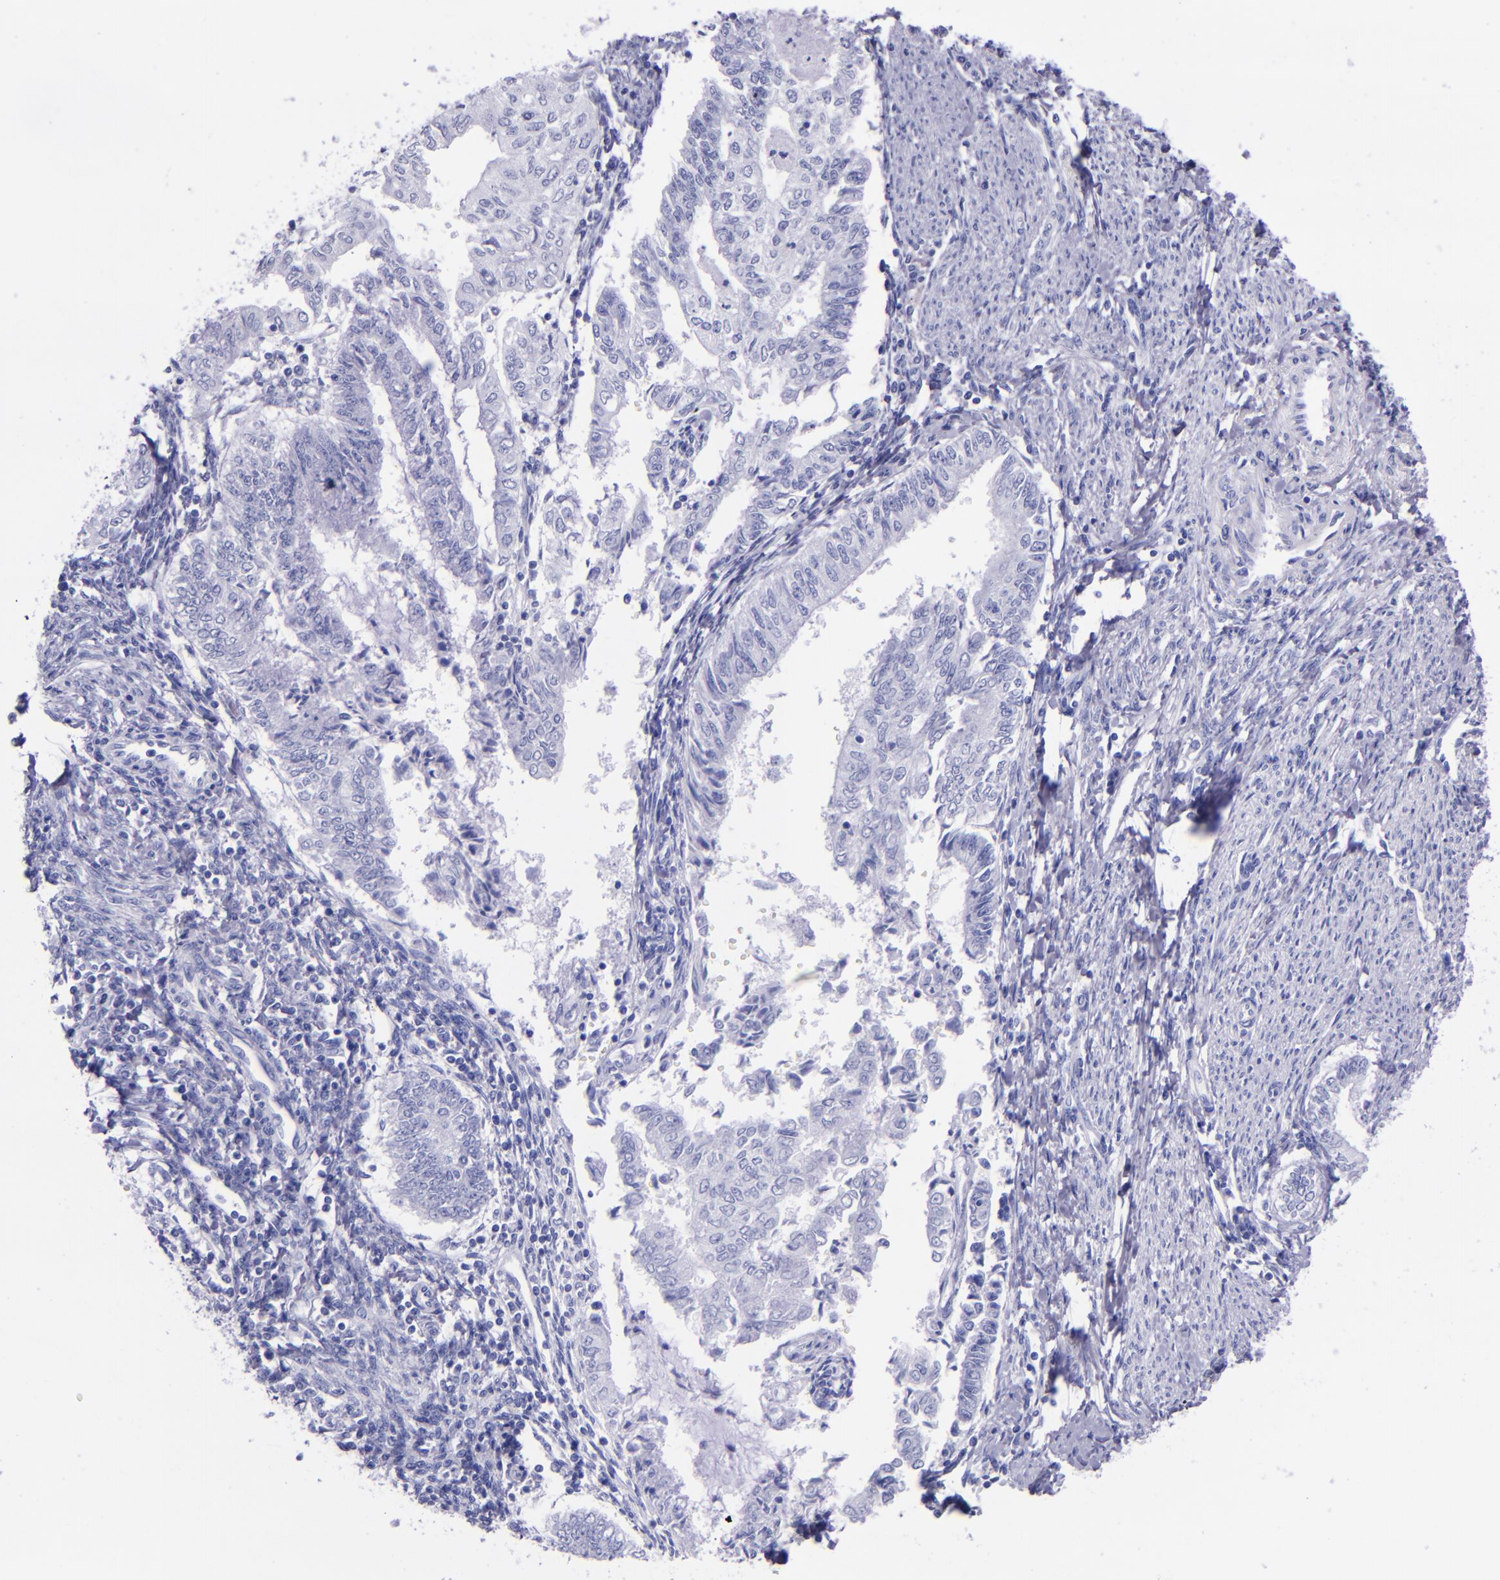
{"staining": {"intensity": "negative", "quantity": "none", "location": "none"}, "tissue": "endometrial cancer", "cell_type": "Tumor cells", "image_type": "cancer", "snomed": [{"axis": "morphology", "description": "Adenocarcinoma, NOS"}, {"axis": "topography", "description": "Endometrium"}], "caption": "This photomicrograph is of endometrial cancer stained with immunohistochemistry to label a protein in brown with the nuclei are counter-stained blue. There is no positivity in tumor cells.", "gene": "MBP", "patient": {"sex": "female", "age": 66}}